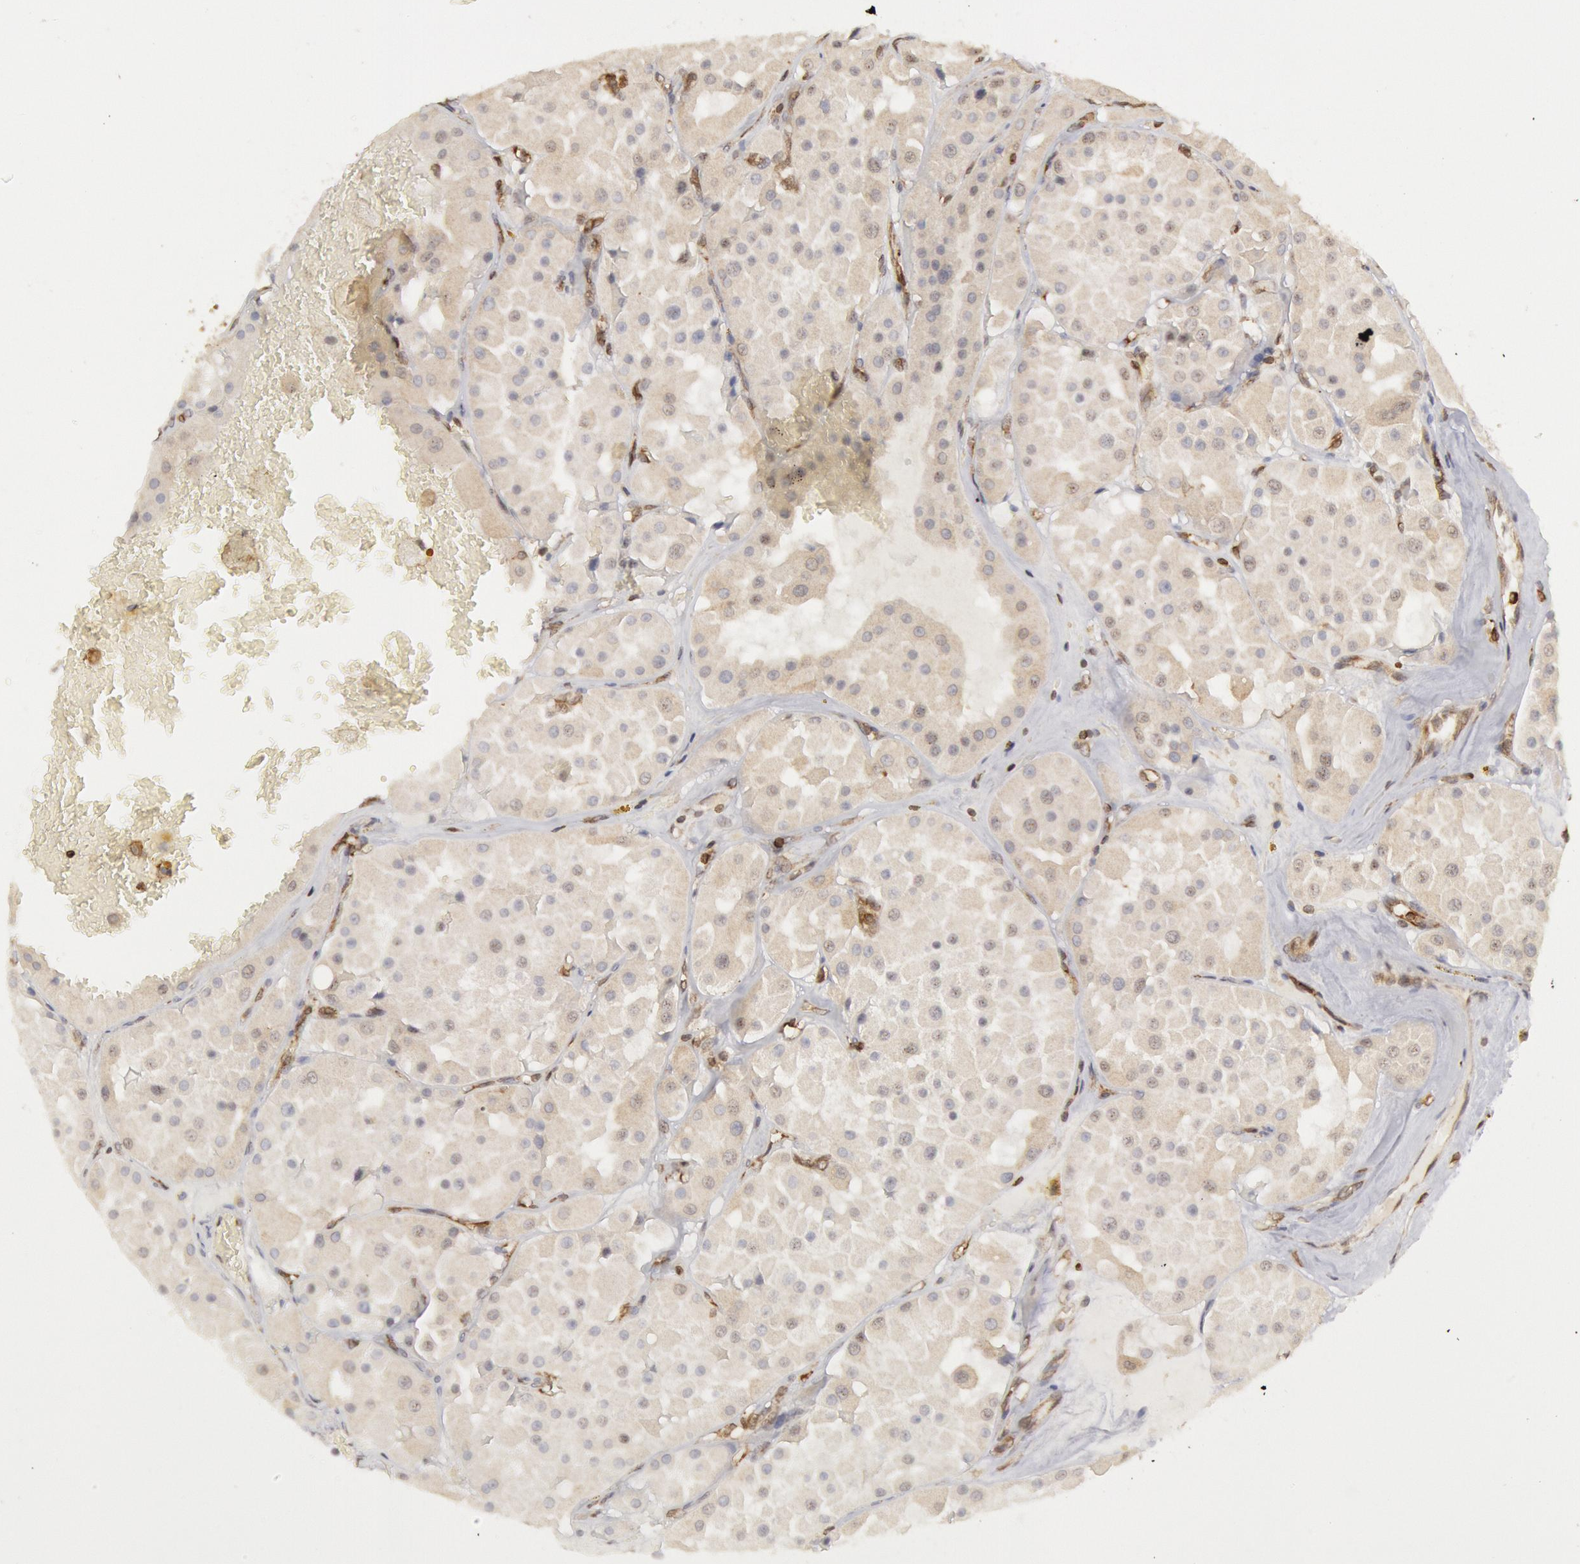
{"staining": {"intensity": "negative", "quantity": "none", "location": "none"}, "tissue": "renal cancer", "cell_type": "Tumor cells", "image_type": "cancer", "snomed": [{"axis": "morphology", "description": "Adenocarcinoma, uncertain malignant potential"}, {"axis": "topography", "description": "Kidney"}], "caption": "Immunohistochemistry (IHC) photomicrograph of human renal cancer stained for a protein (brown), which exhibits no expression in tumor cells. The staining was performed using DAB (3,3'-diaminobenzidine) to visualize the protein expression in brown, while the nuclei were stained in blue with hematoxylin (Magnification: 20x).", "gene": "TAP2", "patient": {"sex": "male", "age": 63}}